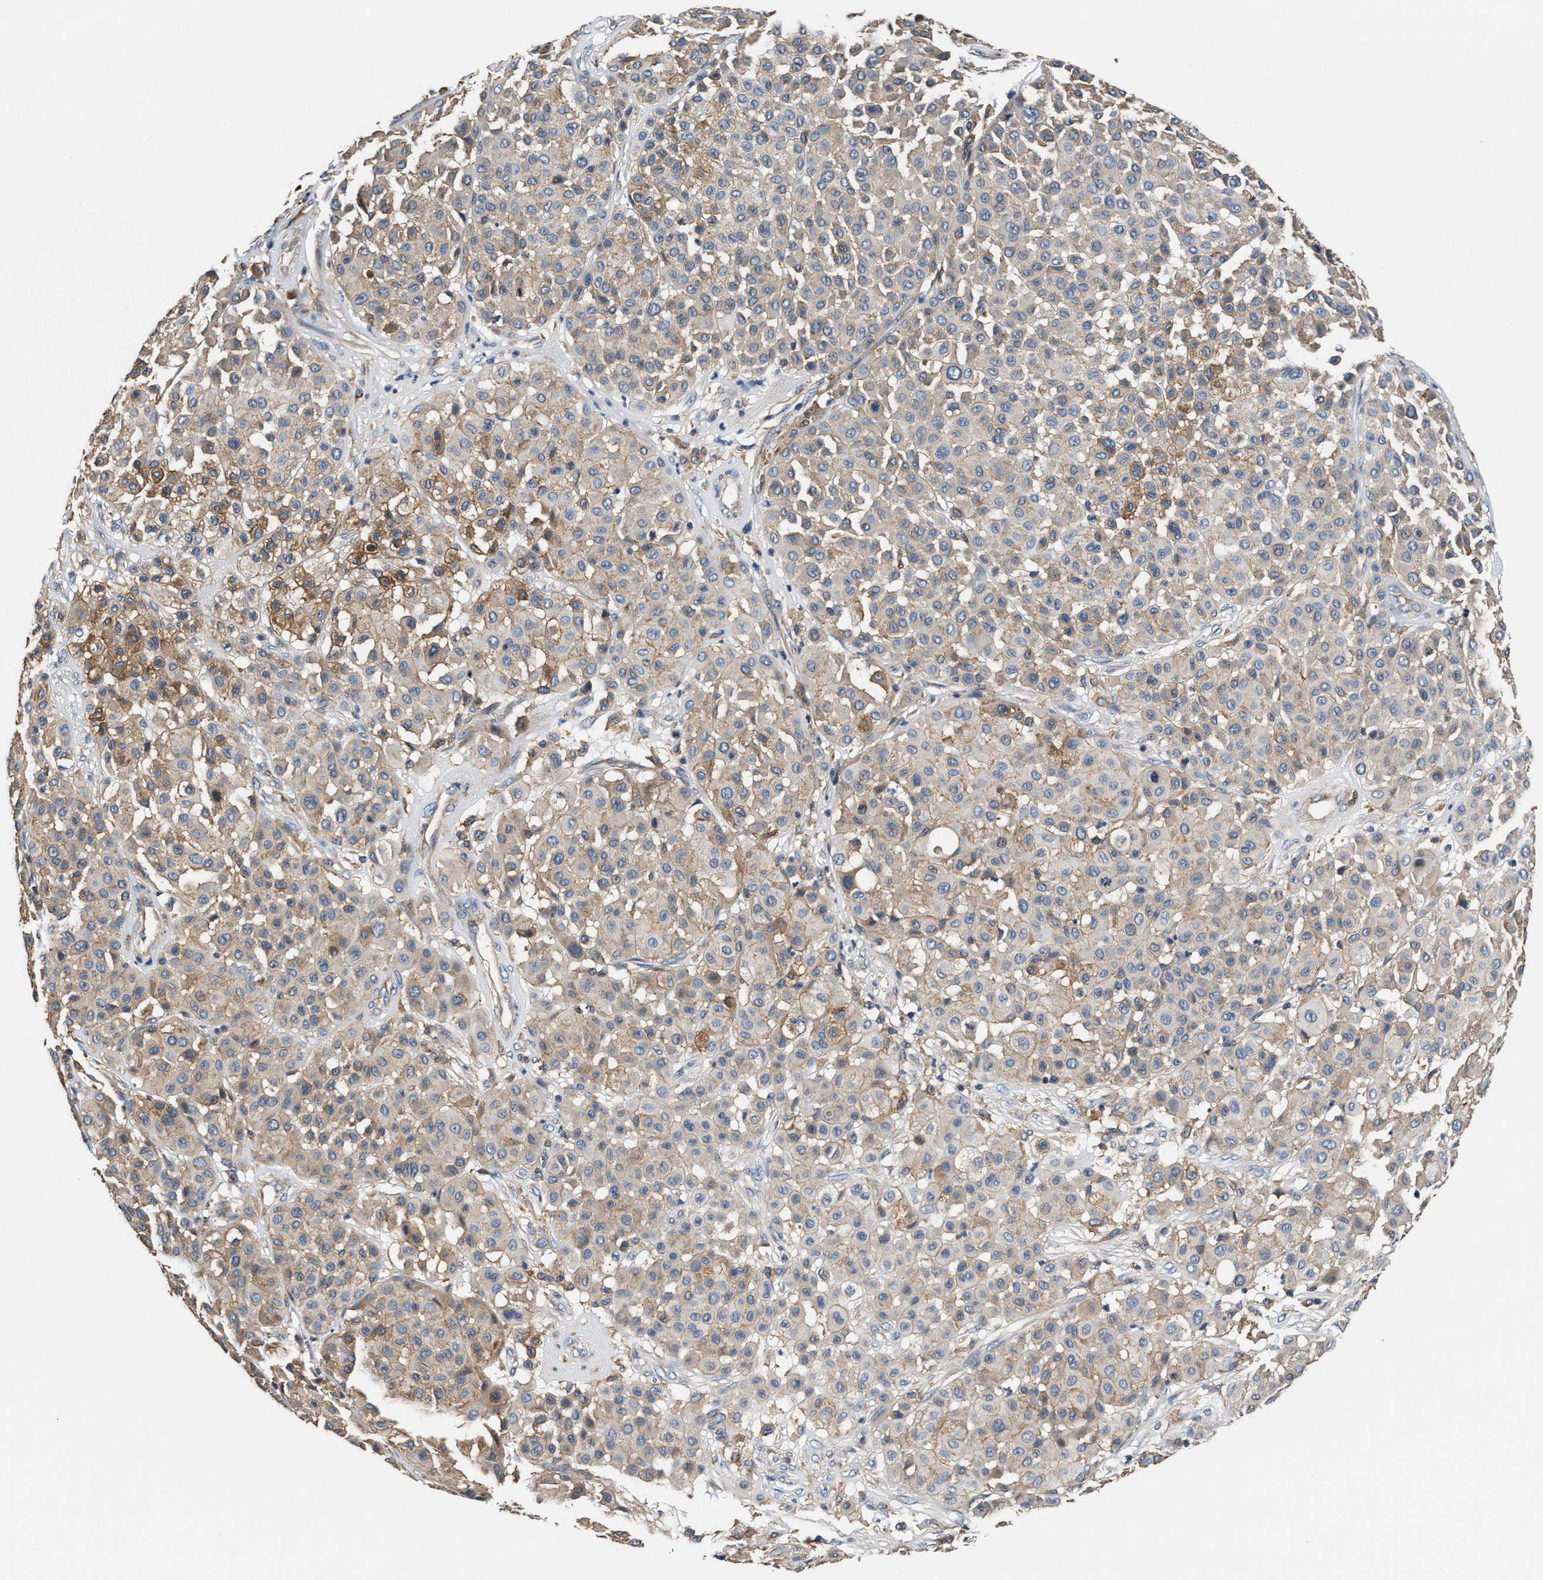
{"staining": {"intensity": "weak", "quantity": ">75%", "location": "cytoplasmic/membranous"}, "tissue": "melanoma", "cell_type": "Tumor cells", "image_type": "cancer", "snomed": [{"axis": "morphology", "description": "Malignant melanoma, Metastatic site"}, {"axis": "topography", "description": "Soft tissue"}], "caption": "Protein expression by IHC shows weak cytoplasmic/membranous positivity in about >75% of tumor cells in malignant melanoma (metastatic site).", "gene": "PPP1R9B", "patient": {"sex": "male", "age": 41}}